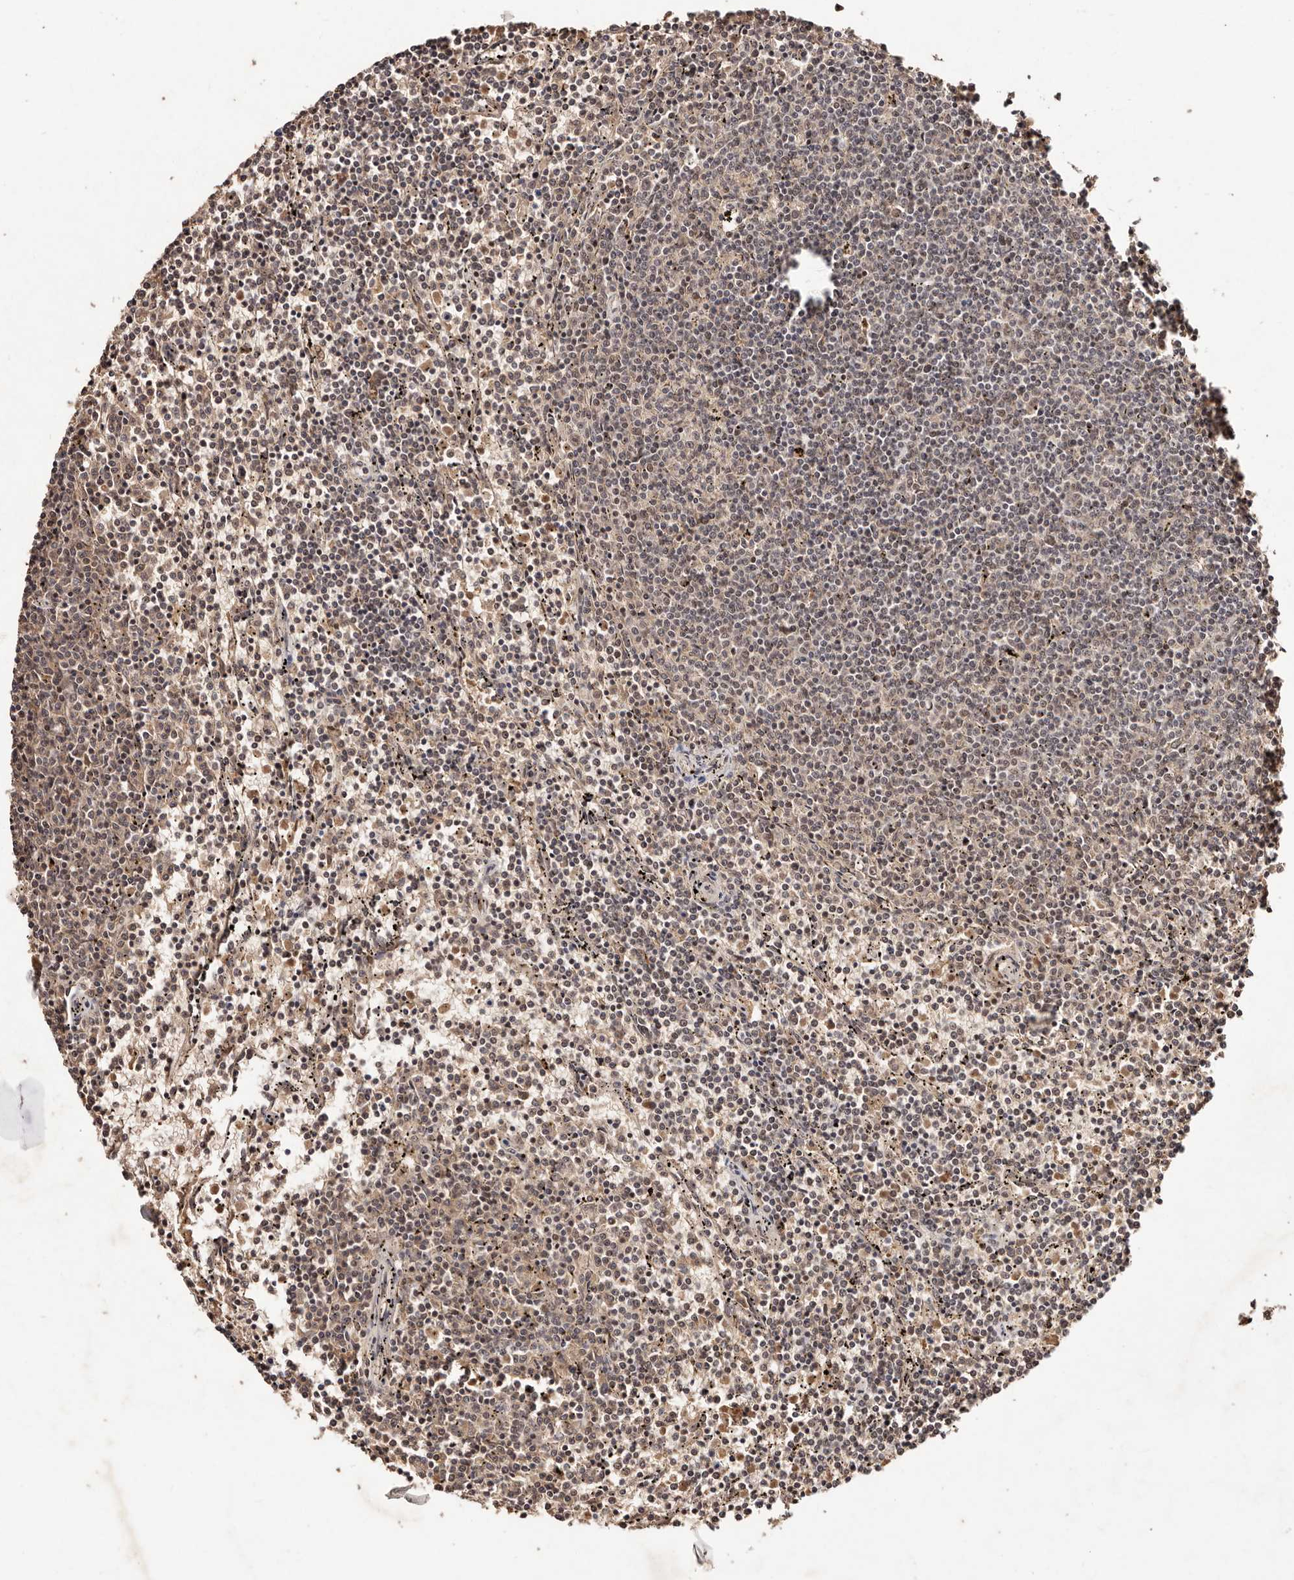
{"staining": {"intensity": "weak", "quantity": ">75%", "location": "cytoplasmic/membranous,nuclear"}, "tissue": "lymphoma", "cell_type": "Tumor cells", "image_type": "cancer", "snomed": [{"axis": "morphology", "description": "Malignant lymphoma, non-Hodgkin's type, Low grade"}, {"axis": "topography", "description": "Spleen"}], "caption": "Immunohistochemical staining of human lymphoma demonstrates low levels of weak cytoplasmic/membranous and nuclear positivity in about >75% of tumor cells. (brown staining indicates protein expression, while blue staining denotes nuclei).", "gene": "BICRAL", "patient": {"sex": "female", "age": 50}}